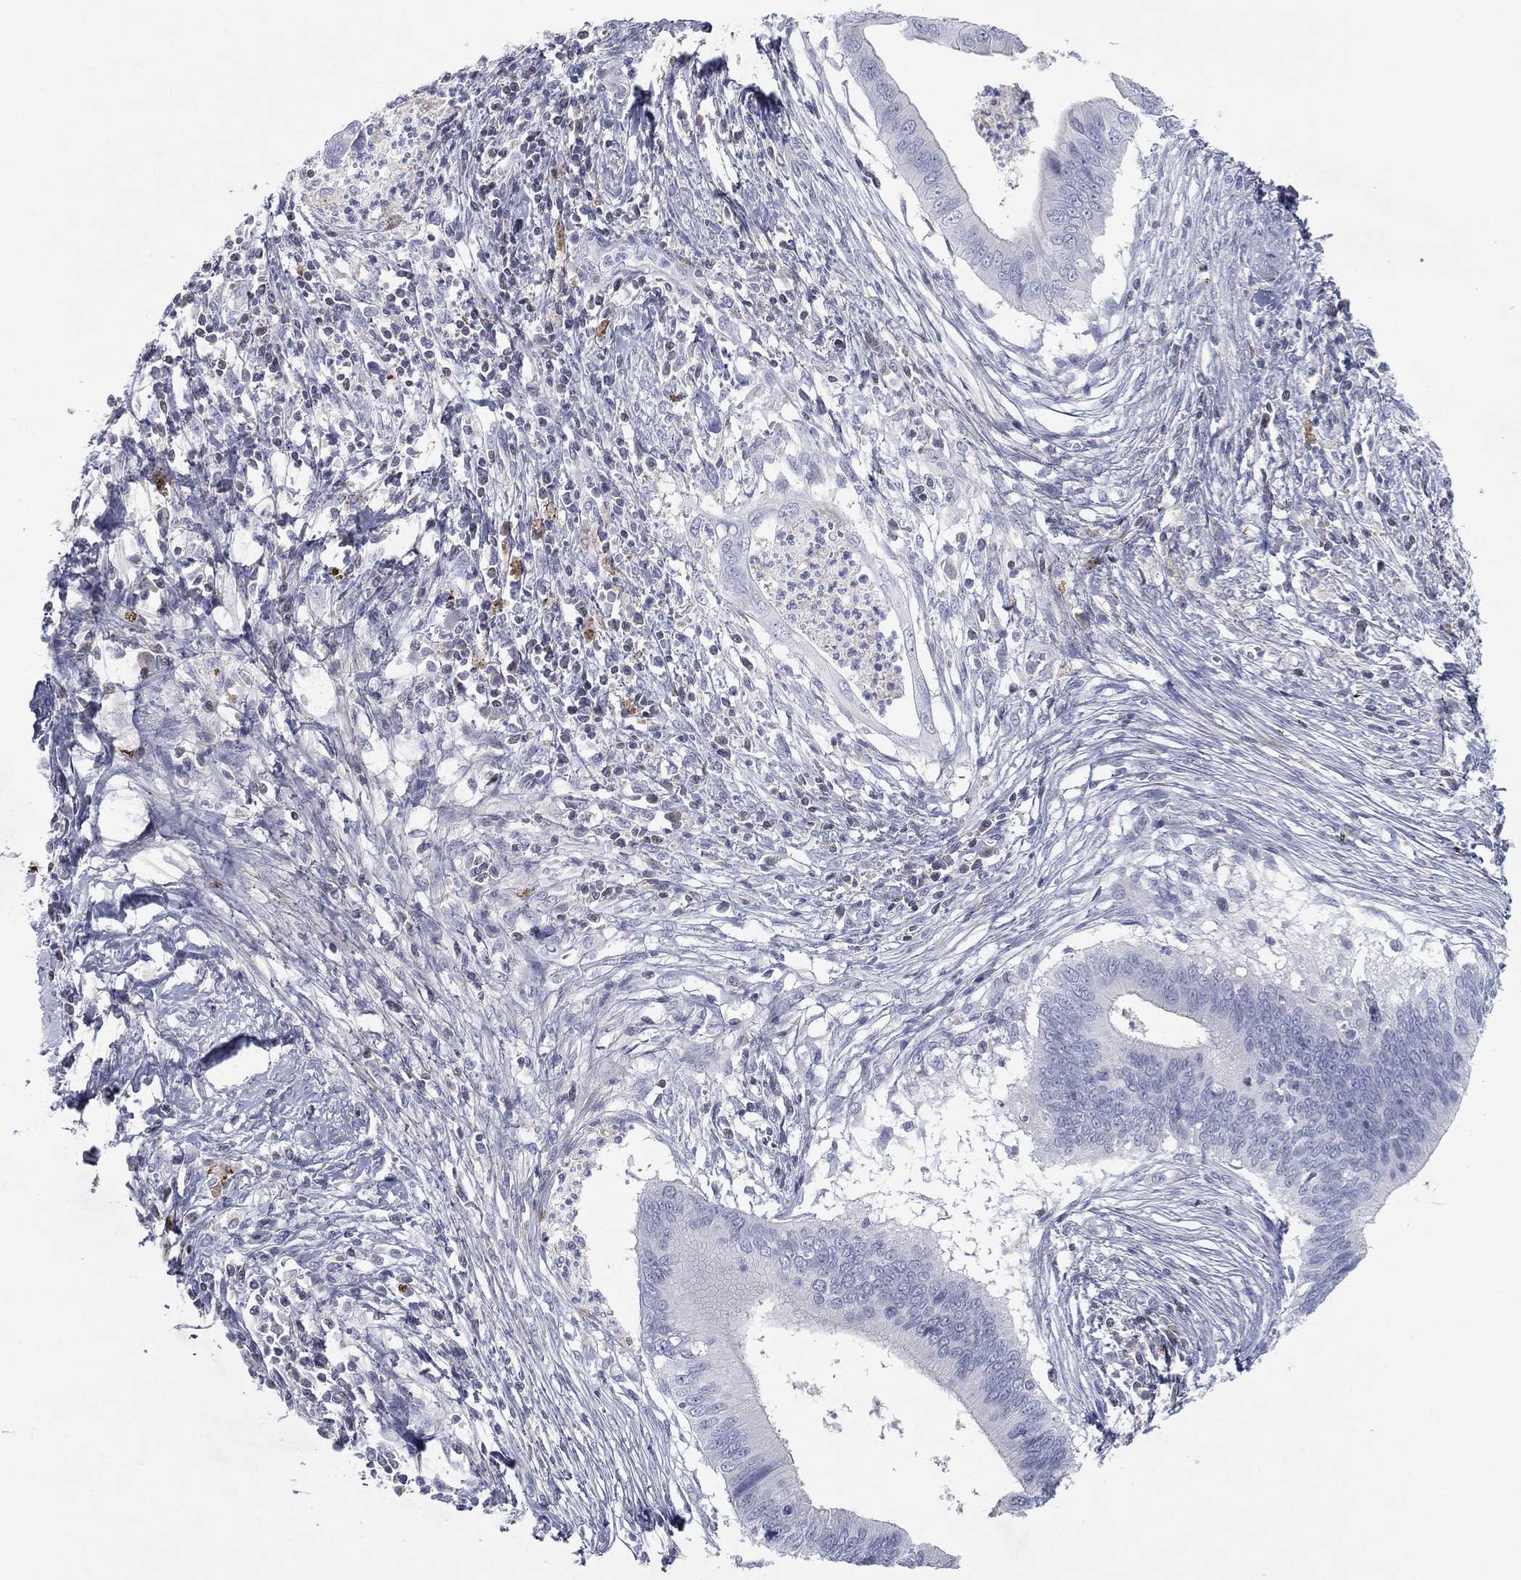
{"staining": {"intensity": "negative", "quantity": "none", "location": "none"}, "tissue": "cervical cancer", "cell_type": "Tumor cells", "image_type": "cancer", "snomed": [{"axis": "morphology", "description": "Adenocarcinoma, NOS"}, {"axis": "topography", "description": "Cervix"}], "caption": "Adenocarcinoma (cervical) was stained to show a protein in brown. There is no significant staining in tumor cells.", "gene": "CPT1B", "patient": {"sex": "female", "age": 42}}